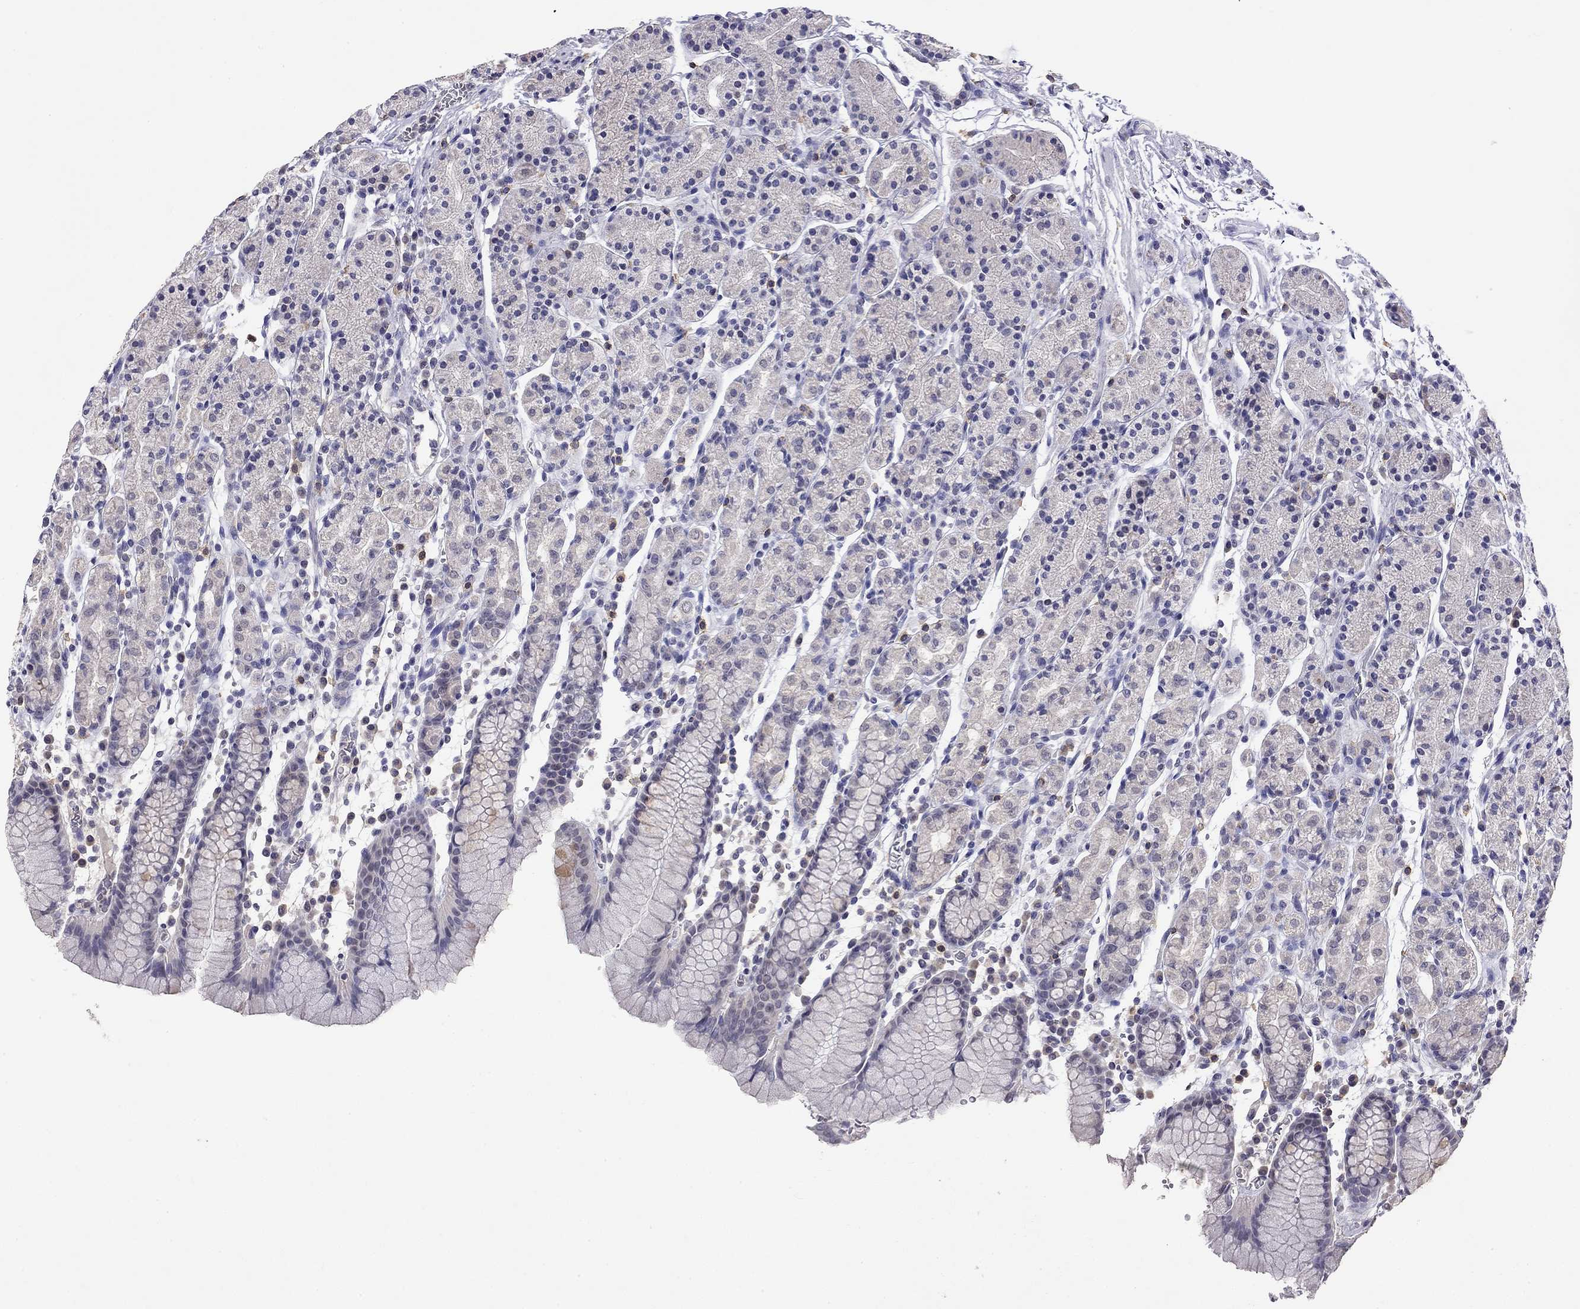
{"staining": {"intensity": "negative", "quantity": "none", "location": "none"}, "tissue": "stomach", "cell_type": "Glandular cells", "image_type": "normal", "snomed": [{"axis": "morphology", "description": "Normal tissue, NOS"}, {"axis": "topography", "description": "Stomach, upper"}, {"axis": "topography", "description": "Stomach"}], "caption": "A histopathology image of stomach stained for a protein shows no brown staining in glandular cells. (DAB (3,3'-diaminobenzidine) immunohistochemistry, high magnification).", "gene": "WNK3", "patient": {"sex": "male", "age": 62}}